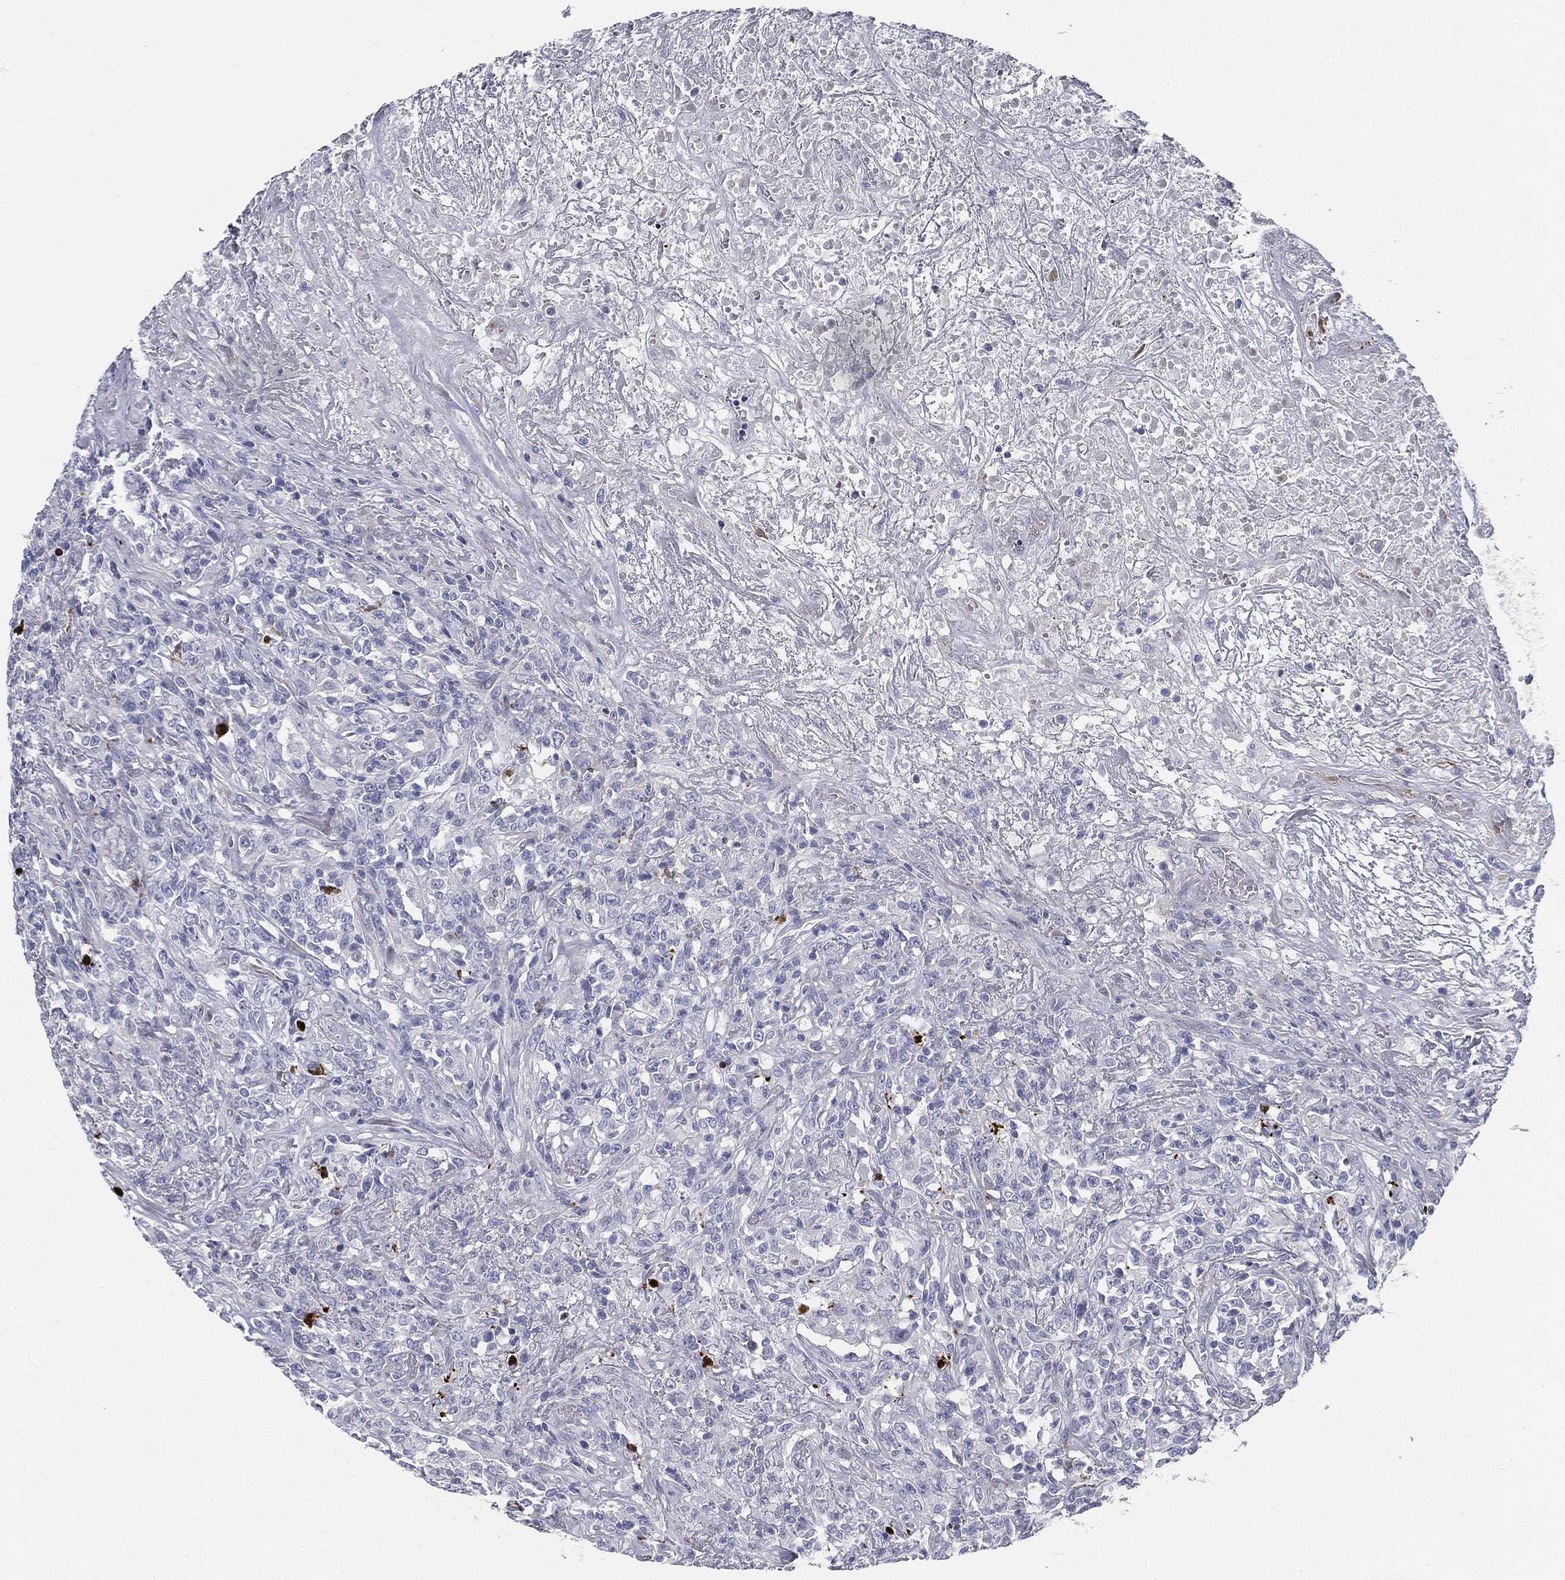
{"staining": {"intensity": "negative", "quantity": "none", "location": "none"}, "tissue": "lymphoma", "cell_type": "Tumor cells", "image_type": "cancer", "snomed": [{"axis": "morphology", "description": "Malignant lymphoma, non-Hodgkin's type, High grade"}, {"axis": "topography", "description": "Lung"}], "caption": "The IHC image has no significant staining in tumor cells of lymphoma tissue.", "gene": "SPPL2C", "patient": {"sex": "male", "age": 79}}